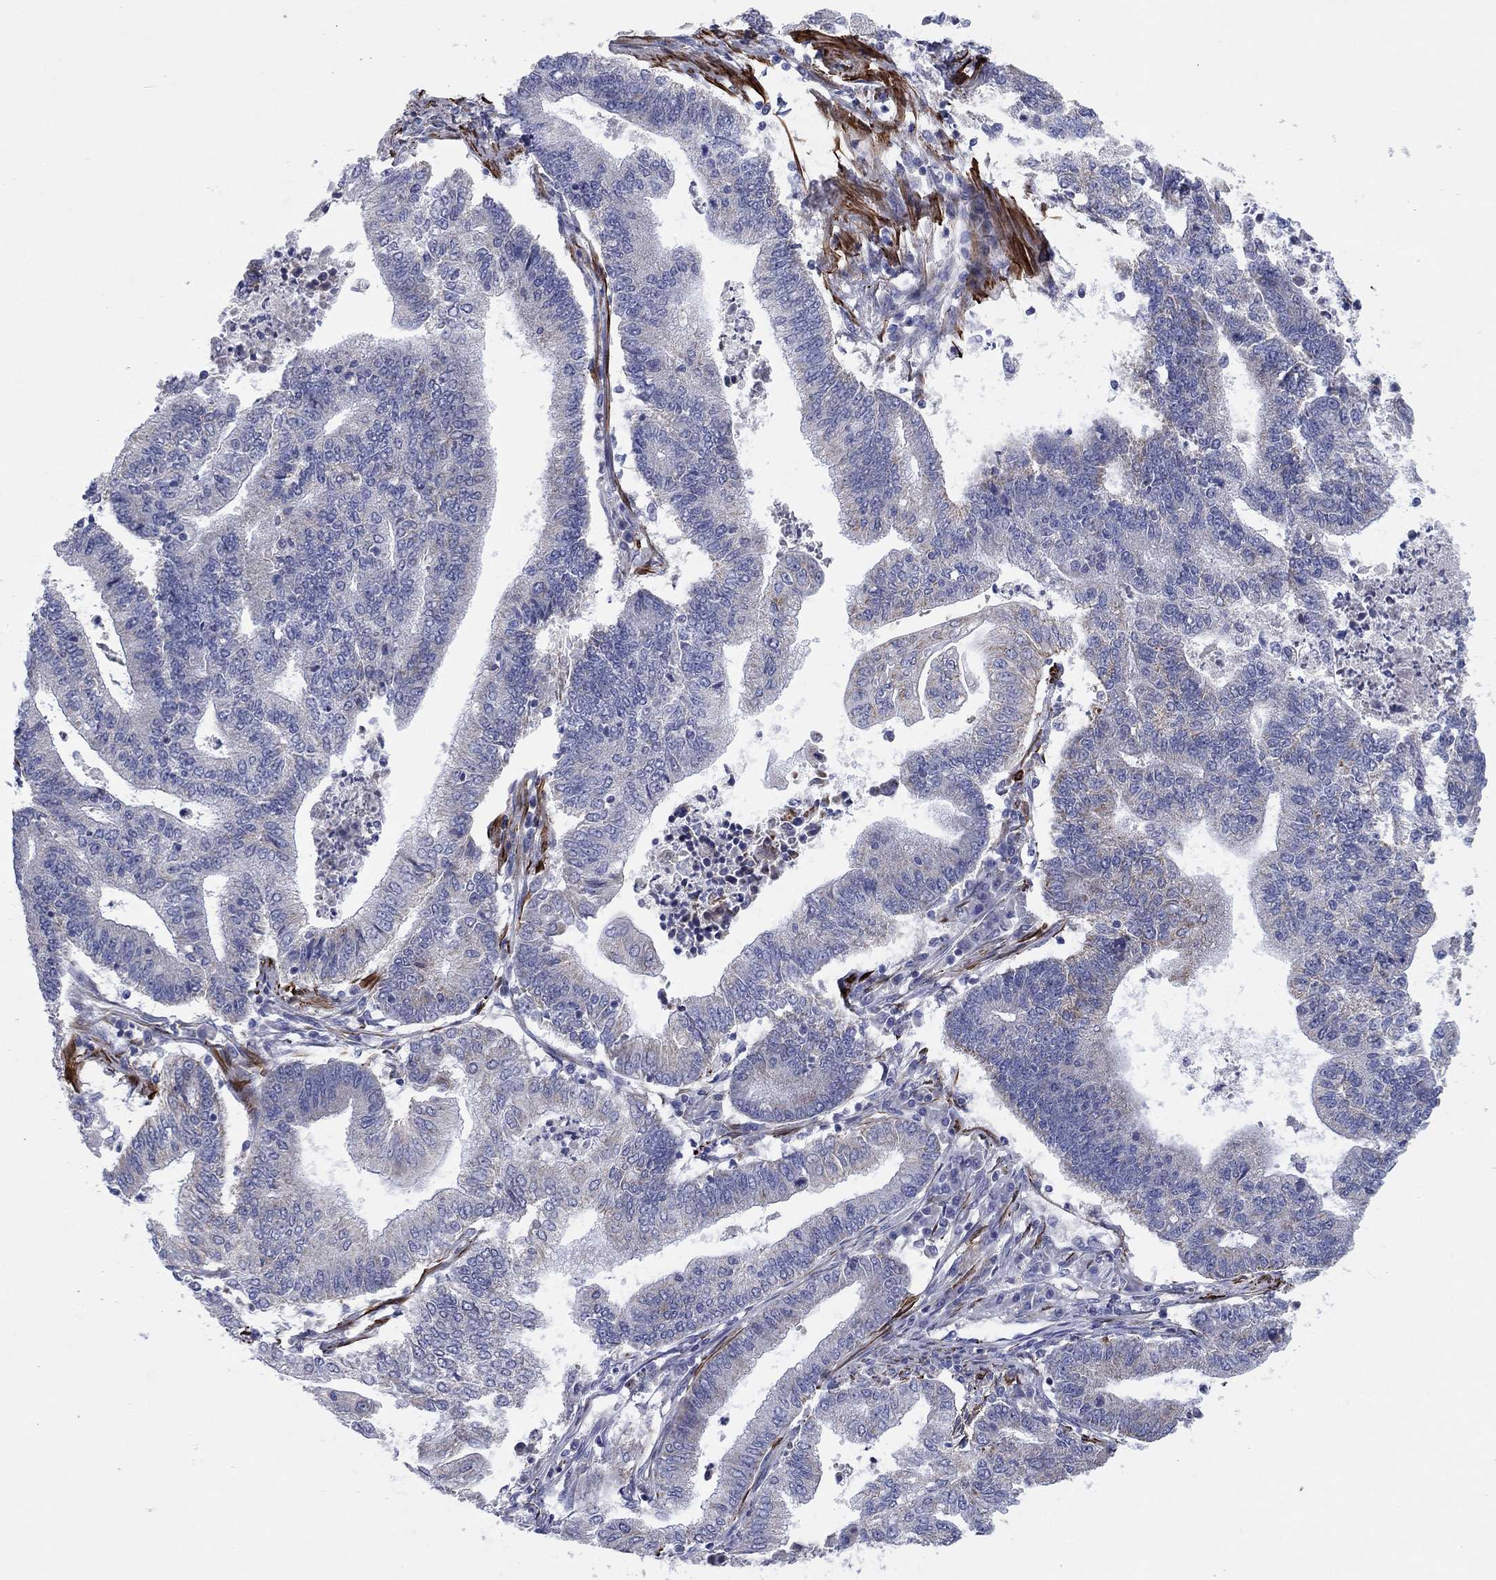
{"staining": {"intensity": "negative", "quantity": "none", "location": "none"}, "tissue": "endometrial cancer", "cell_type": "Tumor cells", "image_type": "cancer", "snomed": [{"axis": "morphology", "description": "Adenocarcinoma, NOS"}, {"axis": "topography", "description": "Uterus"}, {"axis": "topography", "description": "Endometrium"}], "caption": "This is an immunohistochemistry photomicrograph of endometrial cancer. There is no positivity in tumor cells.", "gene": "MGST3", "patient": {"sex": "female", "age": 54}}